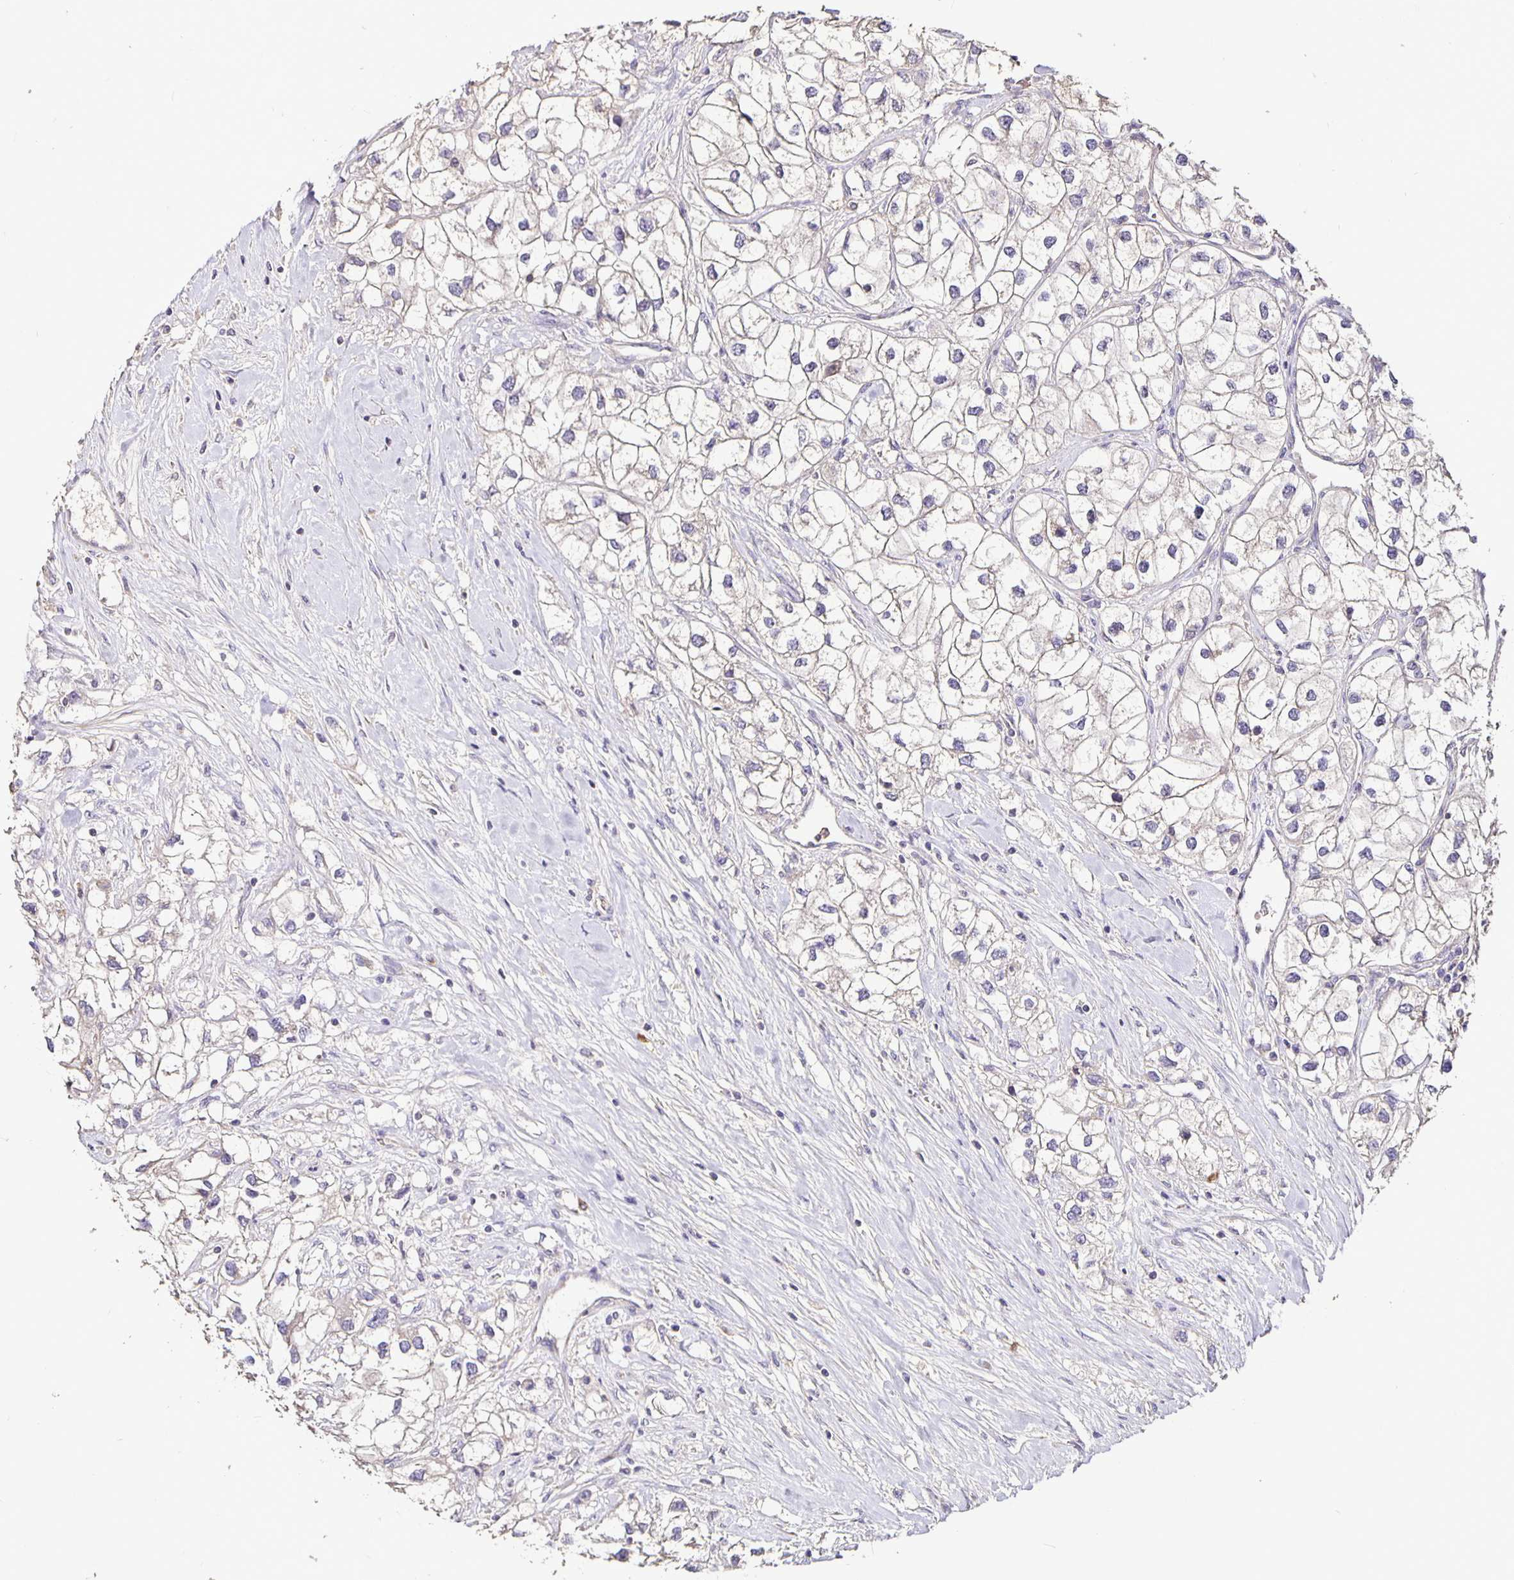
{"staining": {"intensity": "negative", "quantity": "none", "location": "none"}, "tissue": "renal cancer", "cell_type": "Tumor cells", "image_type": "cancer", "snomed": [{"axis": "morphology", "description": "Adenocarcinoma, NOS"}, {"axis": "topography", "description": "Kidney"}], "caption": "A photomicrograph of renal adenocarcinoma stained for a protein reveals no brown staining in tumor cells. Brightfield microscopy of immunohistochemistry stained with DAB (3,3'-diaminobenzidine) (brown) and hematoxylin (blue), captured at high magnification.", "gene": "FCER1A", "patient": {"sex": "male", "age": 59}}